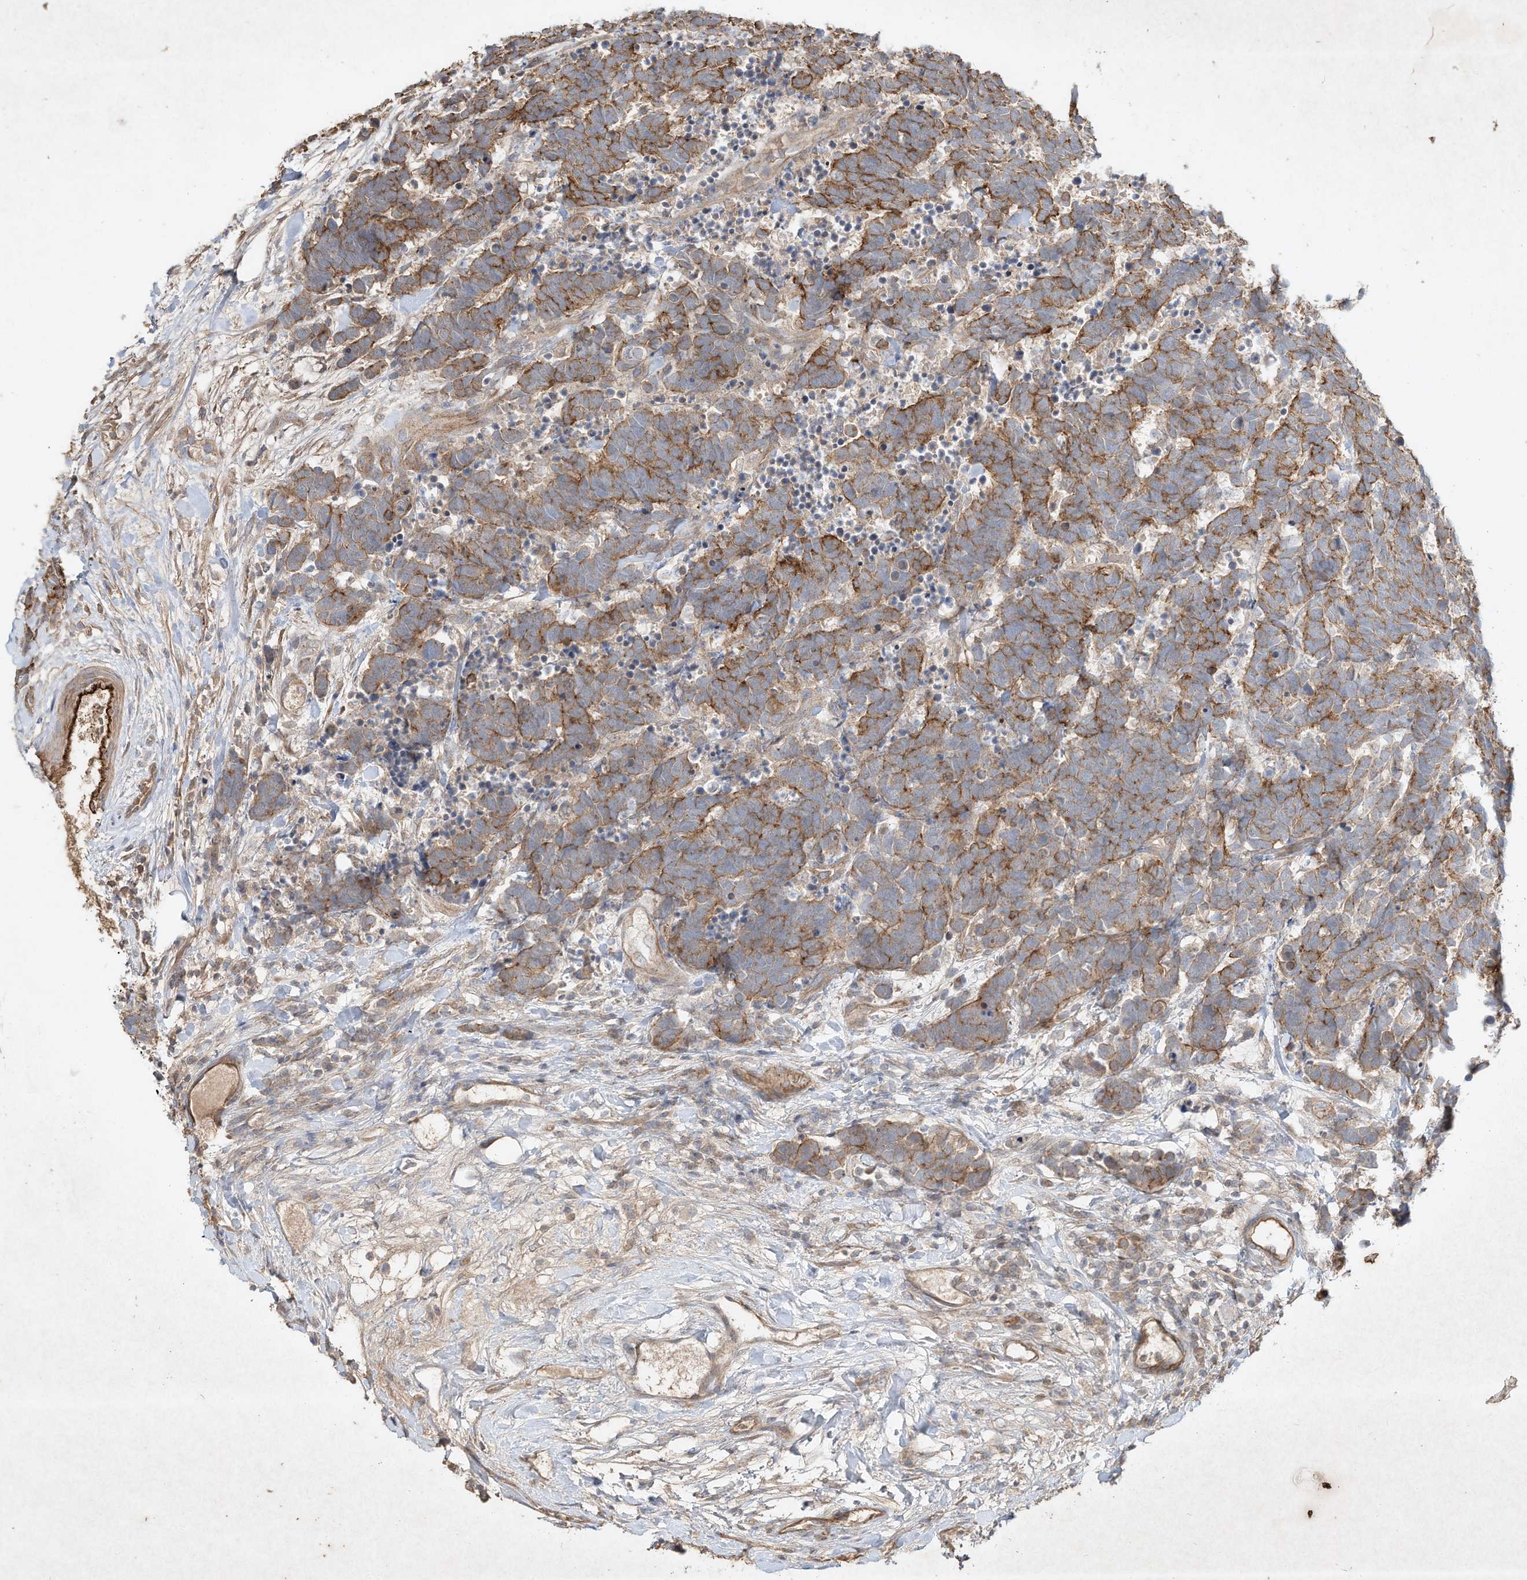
{"staining": {"intensity": "moderate", "quantity": ">75%", "location": "cytoplasmic/membranous"}, "tissue": "carcinoid", "cell_type": "Tumor cells", "image_type": "cancer", "snomed": [{"axis": "morphology", "description": "Carcinoma, NOS"}, {"axis": "morphology", "description": "Carcinoid, malignant, NOS"}, {"axis": "topography", "description": "Urinary bladder"}], "caption": "This is a micrograph of IHC staining of carcinoid, which shows moderate staining in the cytoplasmic/membranous of tumor cells.", "gene": "HTR5A", "patient": {"sex": "male", "age": 57}}